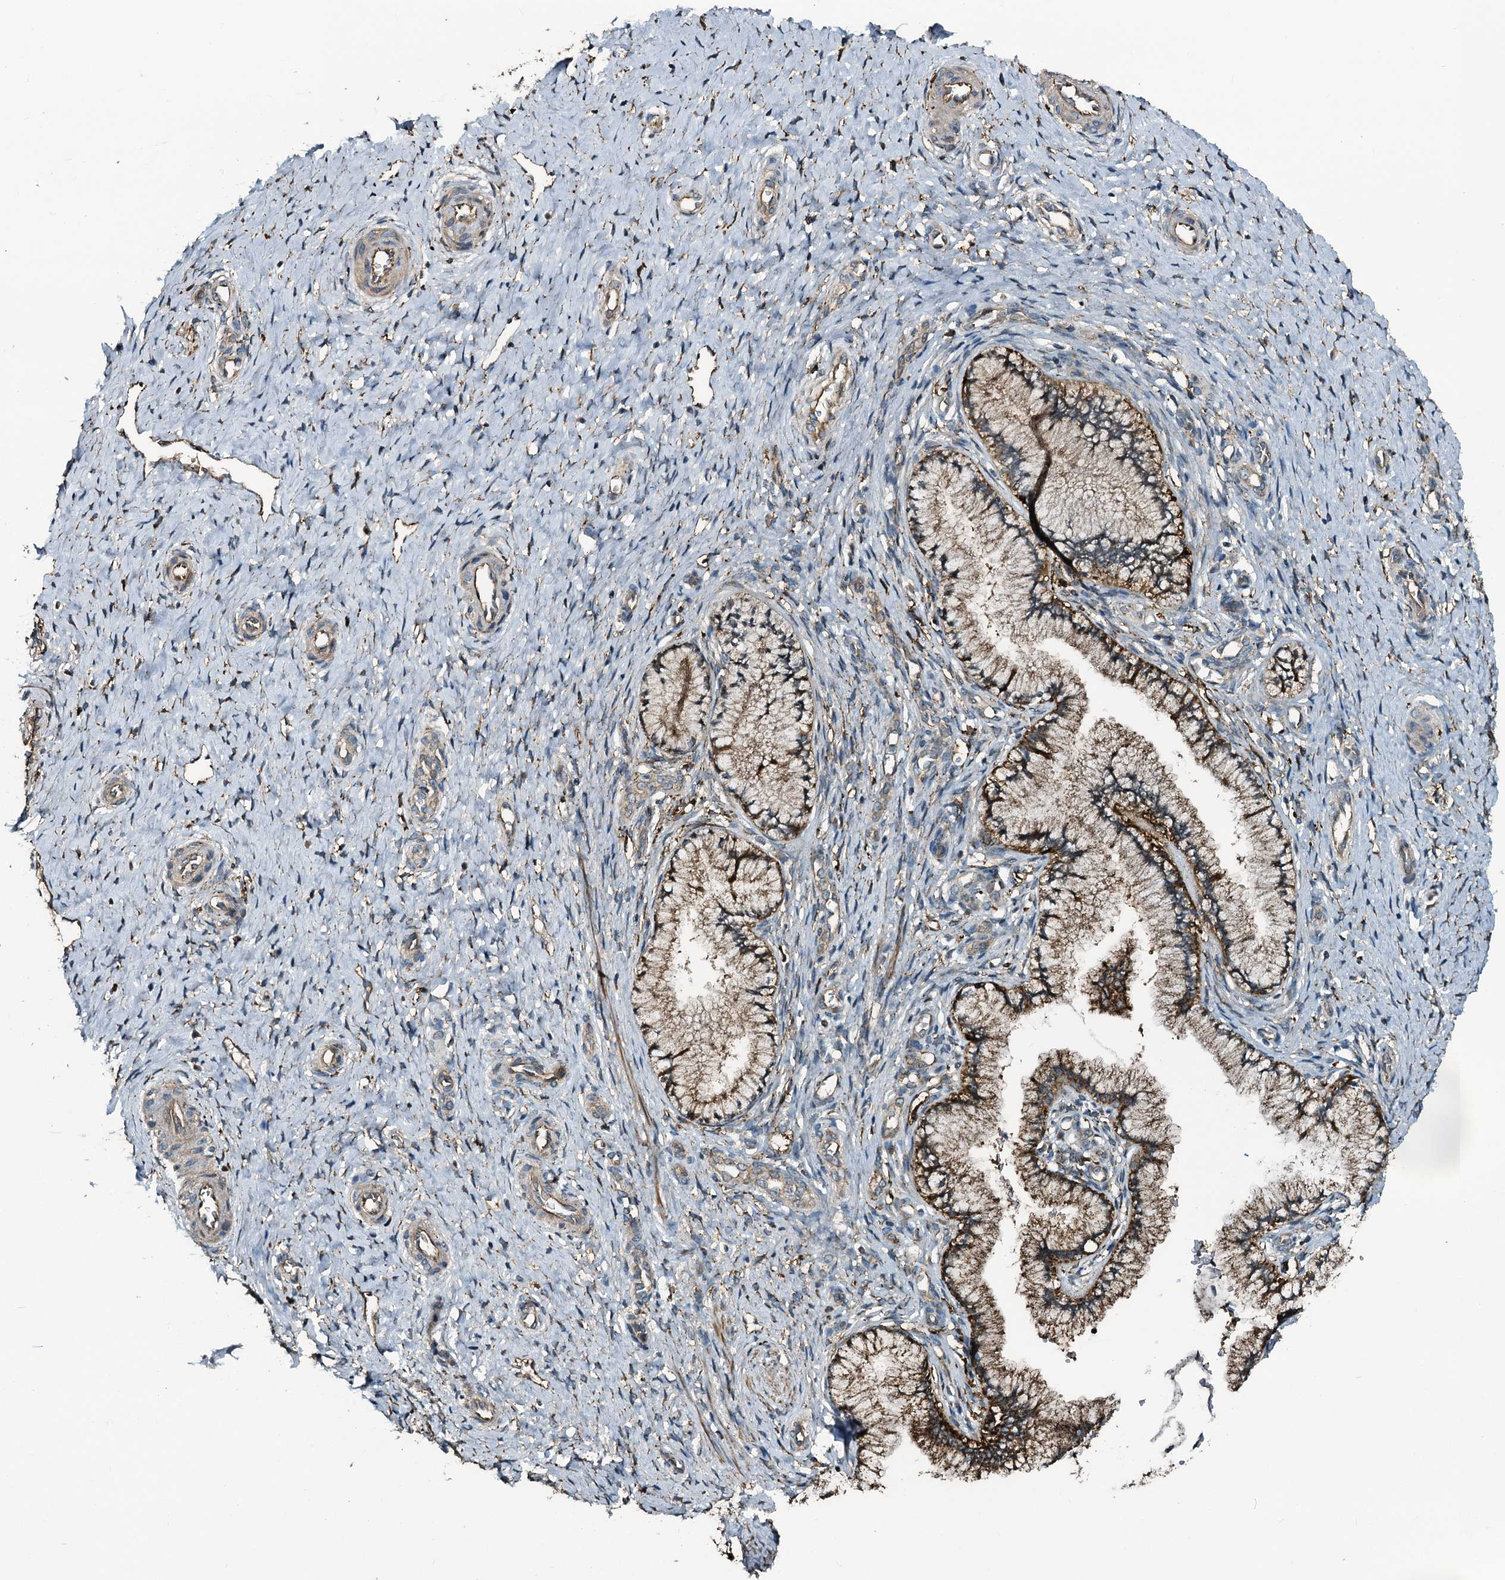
{"staining": {"intensity": "moderate", "quantity": ">75%", "location": "cytoplasmic/membranous"}, "tissue": "cervix", "cell_type": "Glandular cells", "image_type": "normal", "snomed": [{"axis": "morphology", "description": "Normal tissue, NOS"}, {"axis": "topography", "description": "Cervix"}], "caption": "A micrograph of human cervix stained for a protein displays moderate cytoplasmic/membranous brown staining in glandular cells. Using DAB (brown) and hematoxylin (blue) stains, captured at high magnification using brightfield microscopy.", "gene": "TPGS2", "patient": {"sex": "female", "age": 36}}